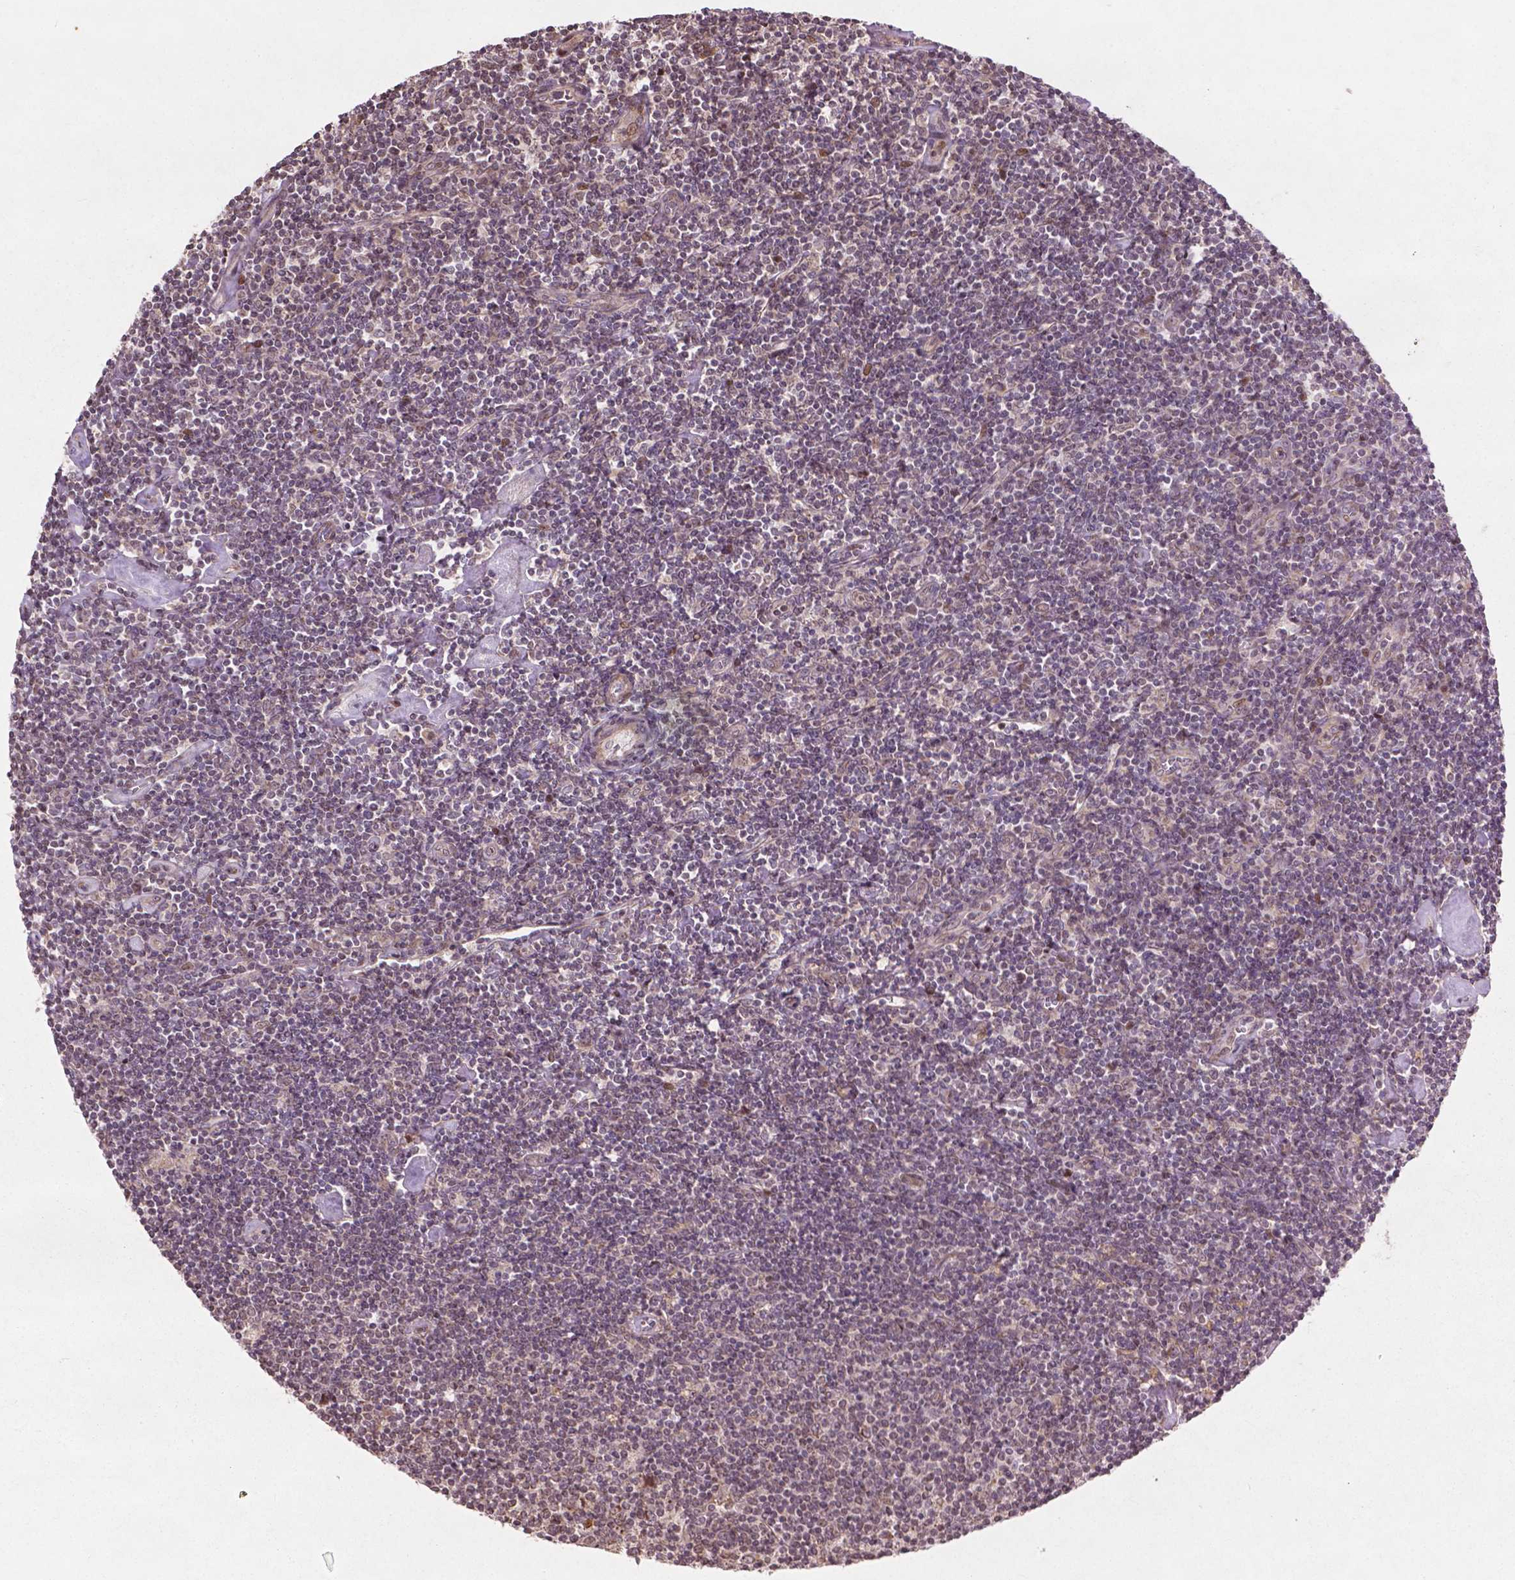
{"staining": {"intensity": "negative", "quantity": "none", "location": "none"}, "tissue": "lymphoma", "cell_type": "Tumor cells", "image_type": "cancer", "snomed": [{"axis": "morphology", "description": "Hodgkin's disease, NOS"}, {"axis": "topography", "description": "Lymph node"}], "caption": "Immunohistochemistry photomicrograph of neoplastic tissue: human Hodgkin's disease stained with DAB reveals no significant protein expression in tumor cells.", "gene": "B3GALNT2", "patient": {"sex": "male", "age": 40}}